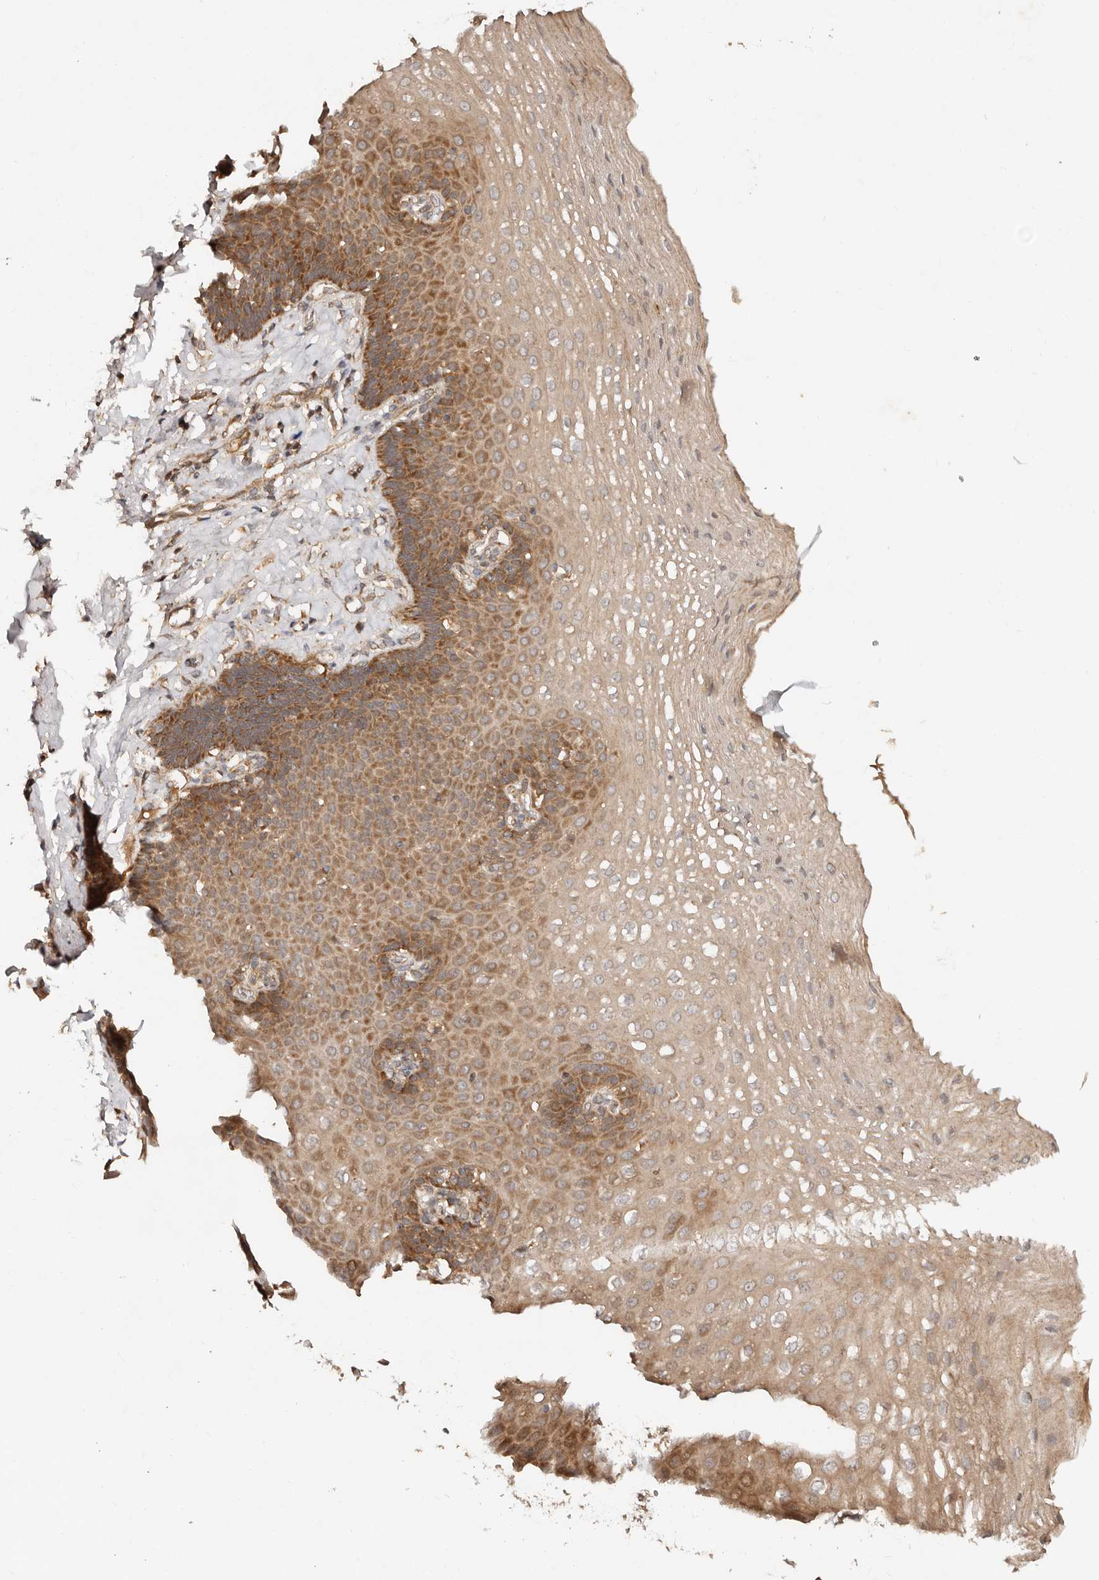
{"staining": {"intensity": "moderate", "quantity": ">75%", "location": "cytoplasmic/membranous"}, "tissue": "esophagus", "cell_type": "Squamous epithelial cells", "image_type": "normal", "snomed": [{"axis": "morphology", "description": "Normal tissue, NOS"}, {"axis": "topography", "description": "Esophagus"}], "caption": "Protein analysis of normal esophagus reveals moderate cytoplasmic/membranous positivity in approximately >75% of squamous epithelial cells.", "gene": "DENND11", "patient": {"sex": "female", "age": 66}}